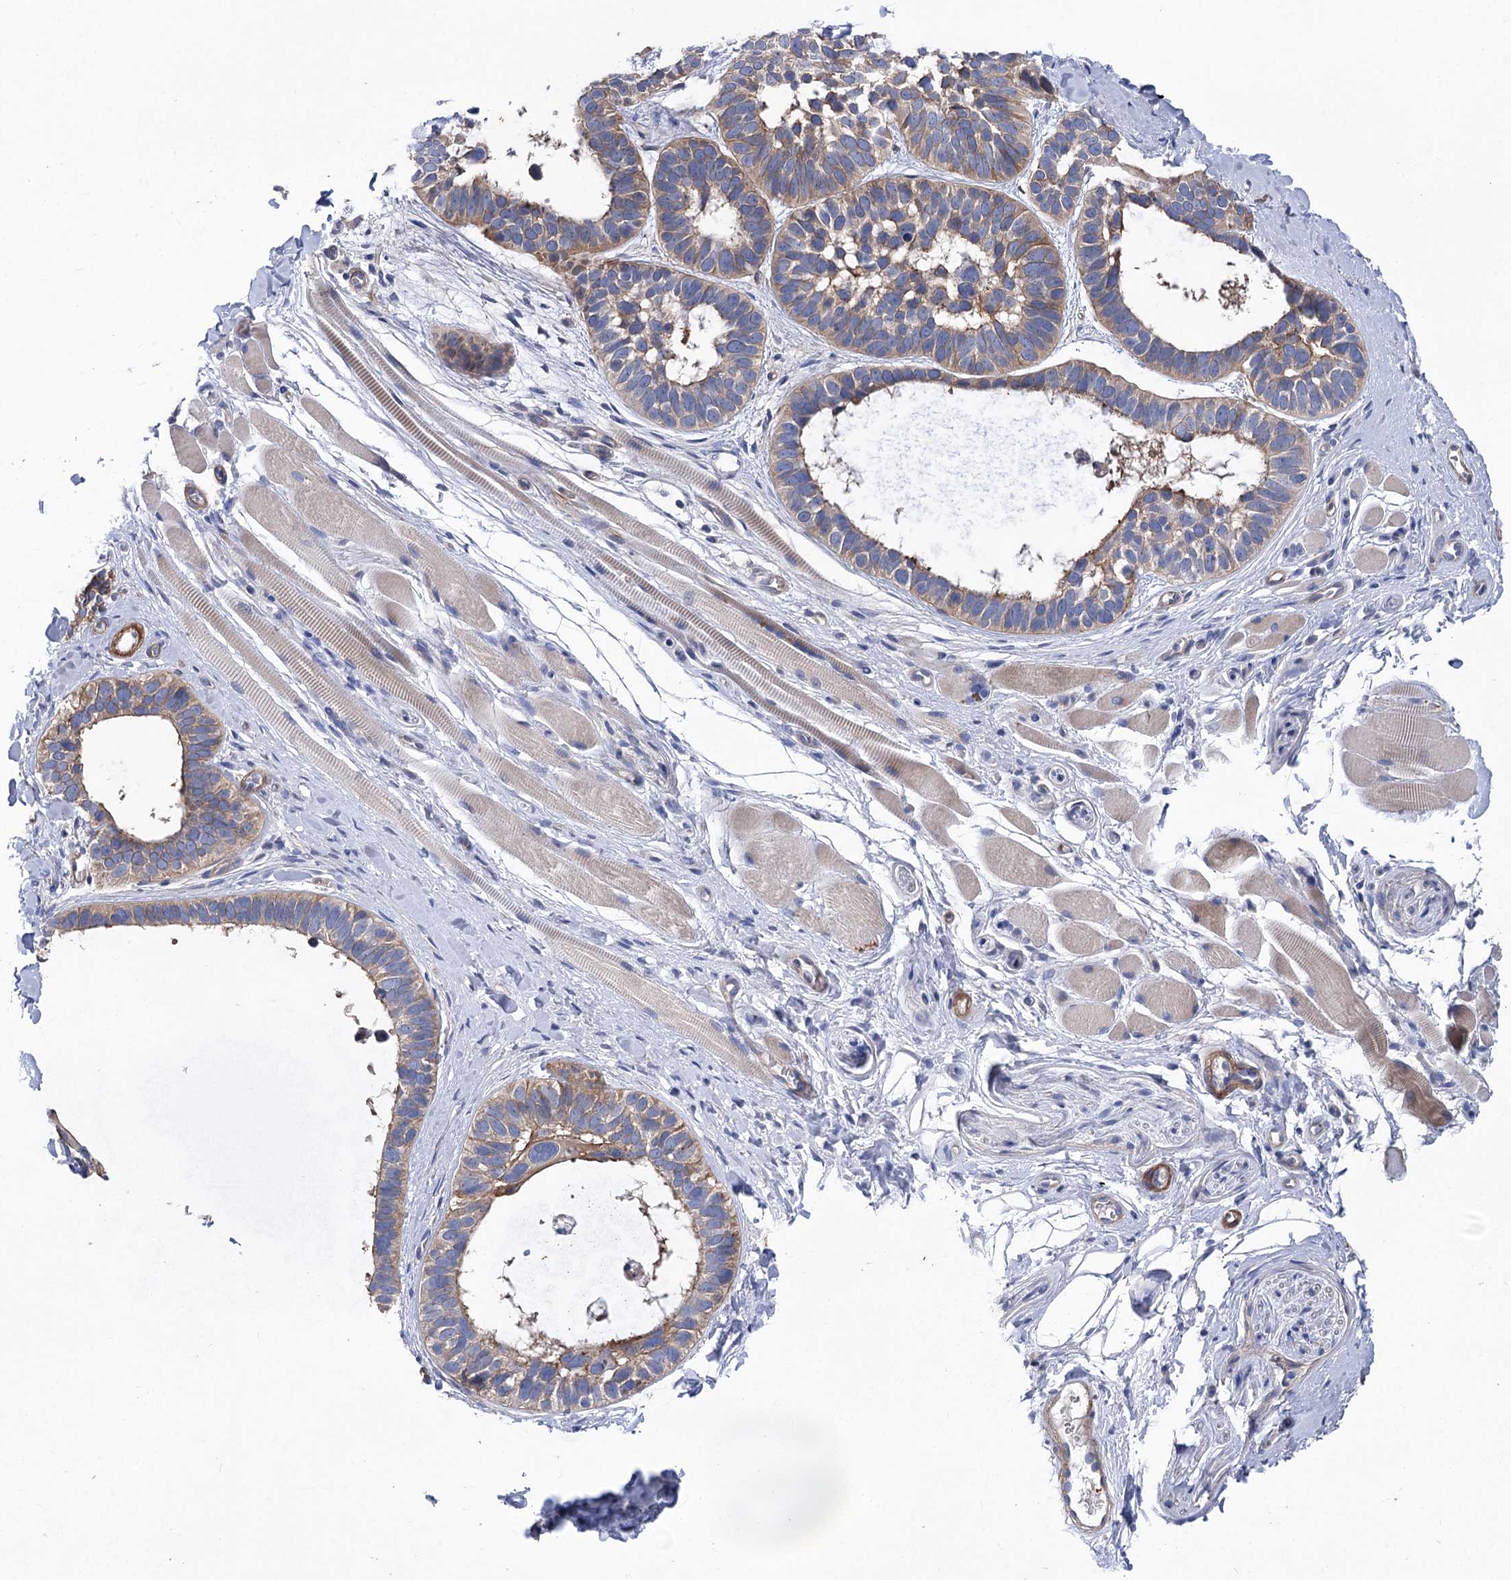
{"staining": {"intensity": "weak", "quantity": ">75%", "location": "cytoplasmic/membranous"}, "tissue": "skin cancer", "cell_type": "Tumor cells", "image_type": "cancer", "snomed": [{"axis": "morphology", "description": "Basal cell carcinoma"}, {"axis": "topography", "description": "Skin"}], "caption": "About >75% of tumor cells in human basal cell carcinoma (skin) reveal weak cytoplasmic/membranous protein staining as visualized by brown immunohistochemical staining.", "gene": "RDH16", "patient": {"sex": "male", "age": 62}}